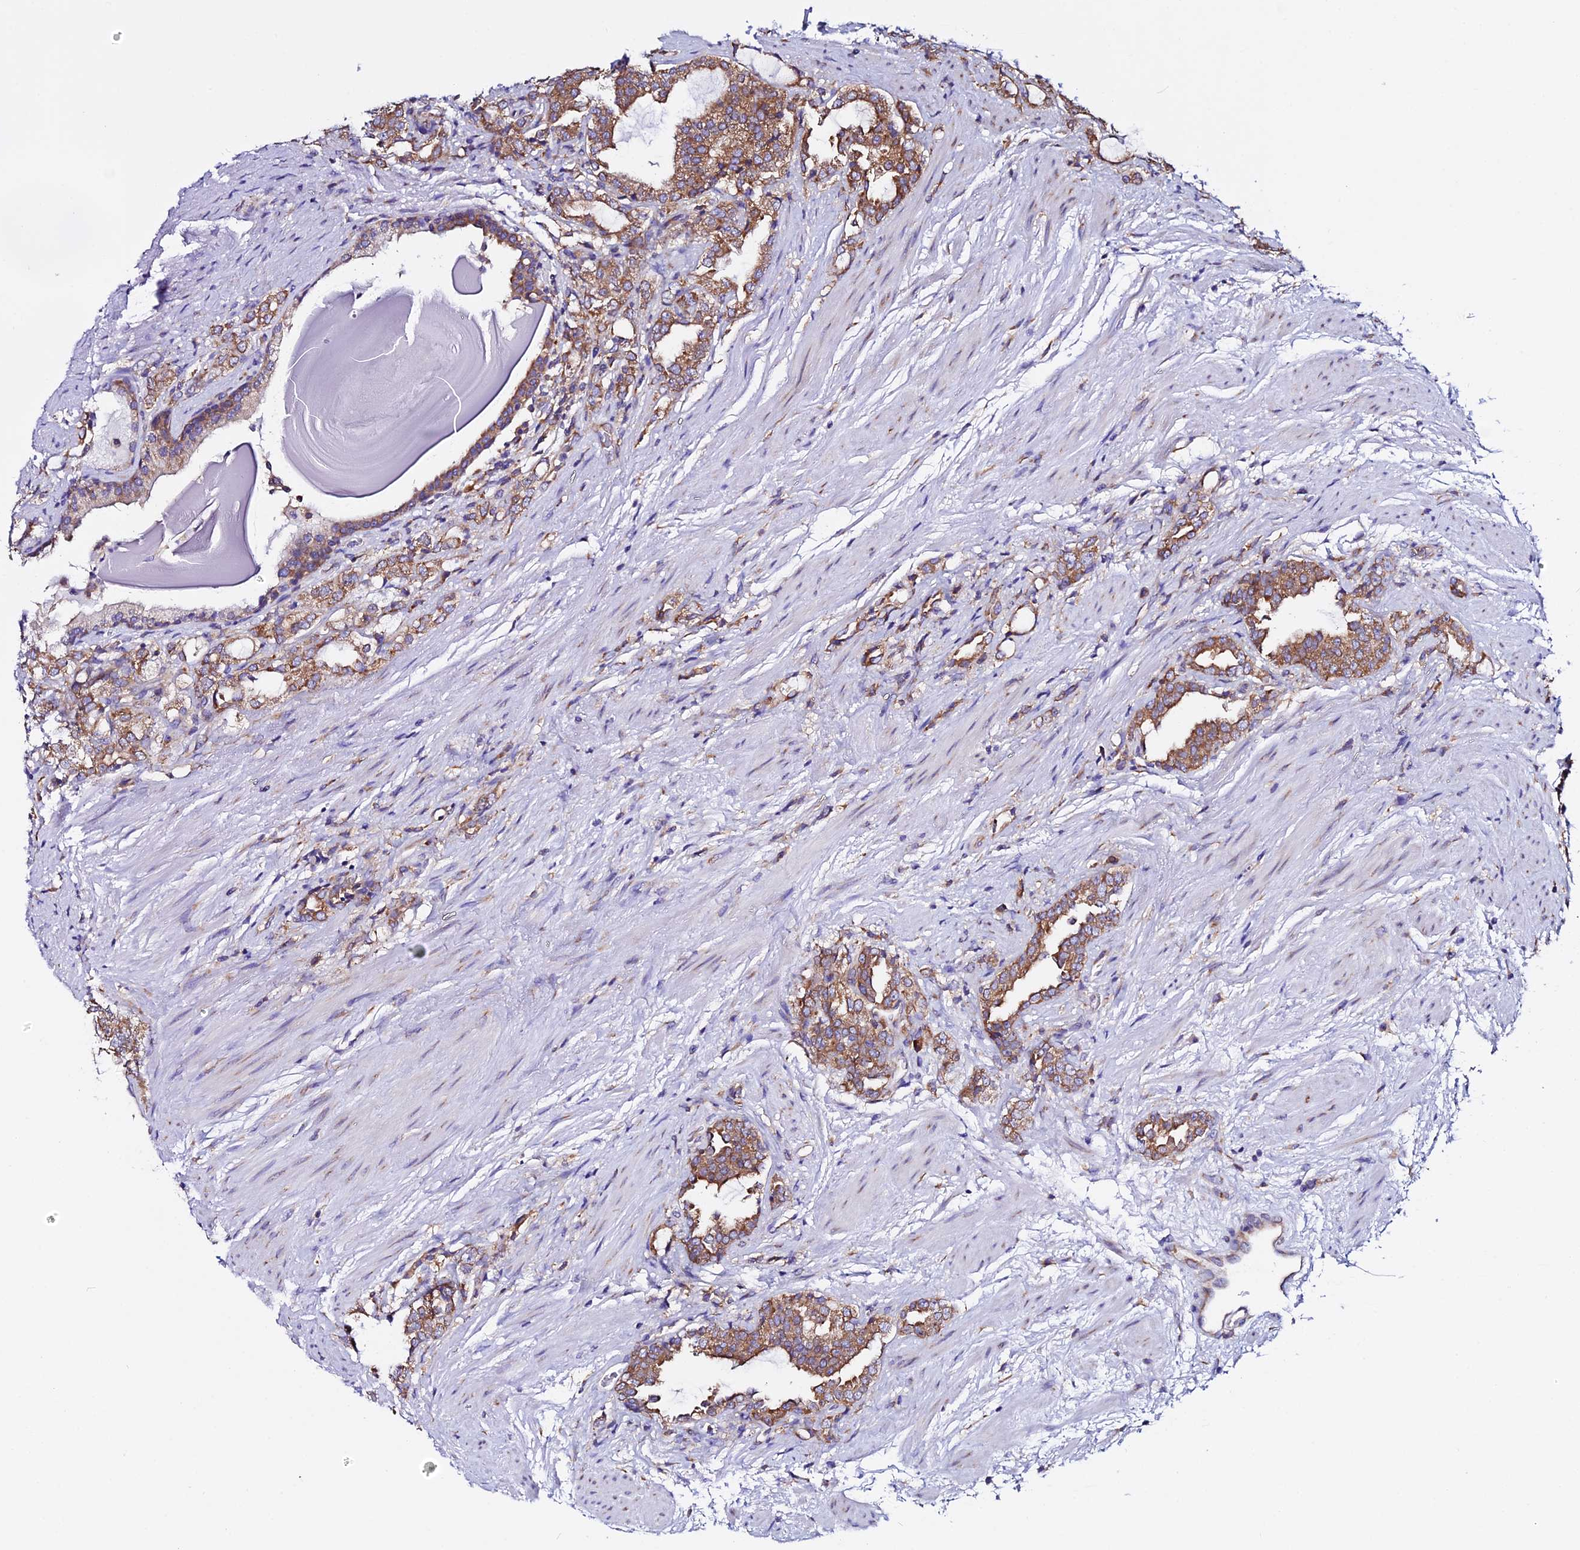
{"staining": {"intensity": "moderate", "quantity": ">75%", "location": "cytoplasmic/membranous"}, "tissue": "prostate cancer", "cell_type": "Tumor cells", "image_type": "cancer", "snomed": [{"axis": "morphology", "description": "Adenocarcinoma, High grade"}, {"axis": "topography", "description": "Prostate"}], "caption": "A medium amount of moderate cytoplasmic/membranous staining is seen in about >75% of tumor cells in prostate cancer tissue.", "gene": "EEF1G", "patient": {"sex": "male", "age": 64}}